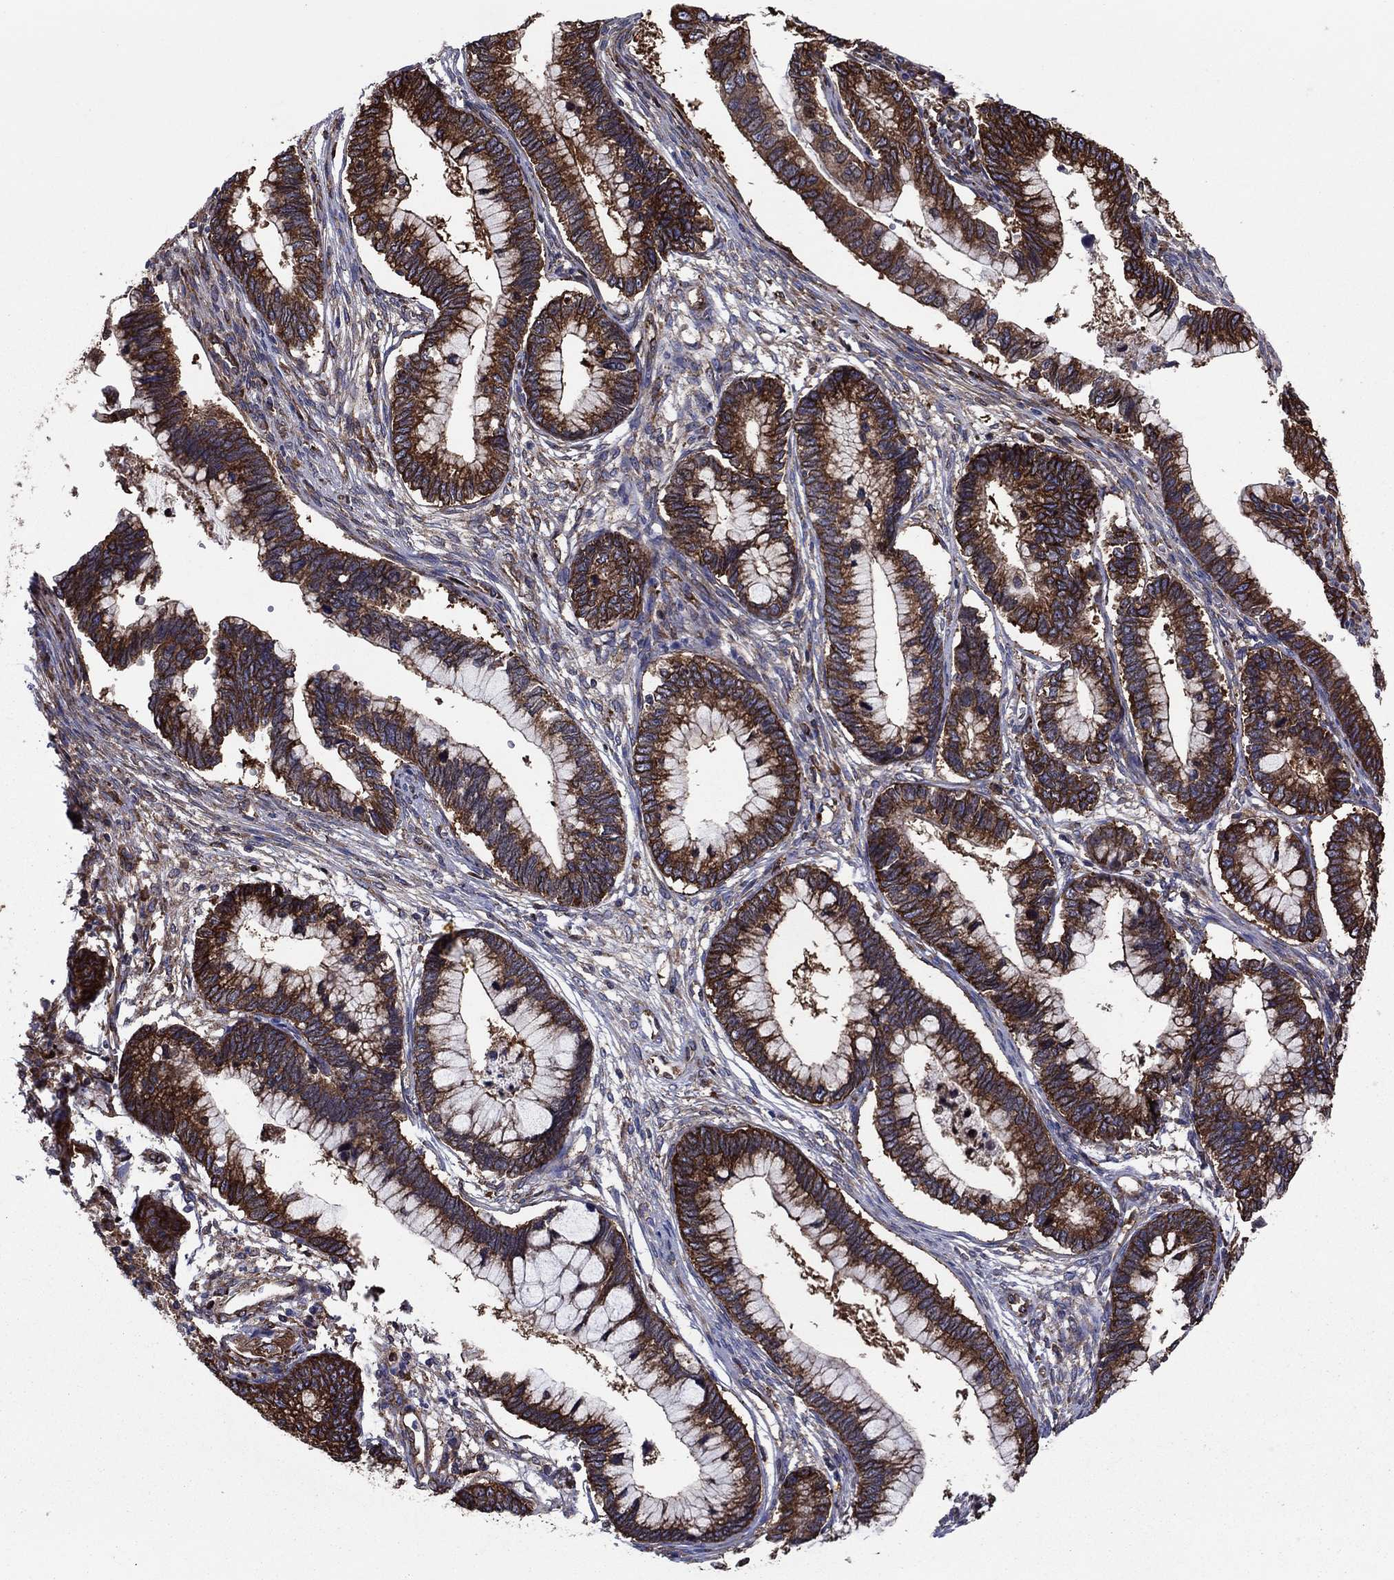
{"staining": {"intensity": "strong", "quantity": ">75%", "location": "cytoplasmic/membranous"}, "tissue": "cervical cancer", "cell_type": "Tumor cells", "image_type": "cancer", "snomed": [{"axis": "morphology", "description": "Adenocarcinoma, NOS"}, {"axis": "topography", "description": "Cervix"}], "caption": "High-magnification brightfield microscopy of cervical adenocarcinoma stained with DAB (3,3'-diaminobenzidine) (brown) and counterstained with hematoxylin (blue). tumor cells exhibit strong cytoplasmic/membranous positivity is seen in about>75% of cells.", "gene": "YBX1", "patient": {"sex": "female", "age": 44}}